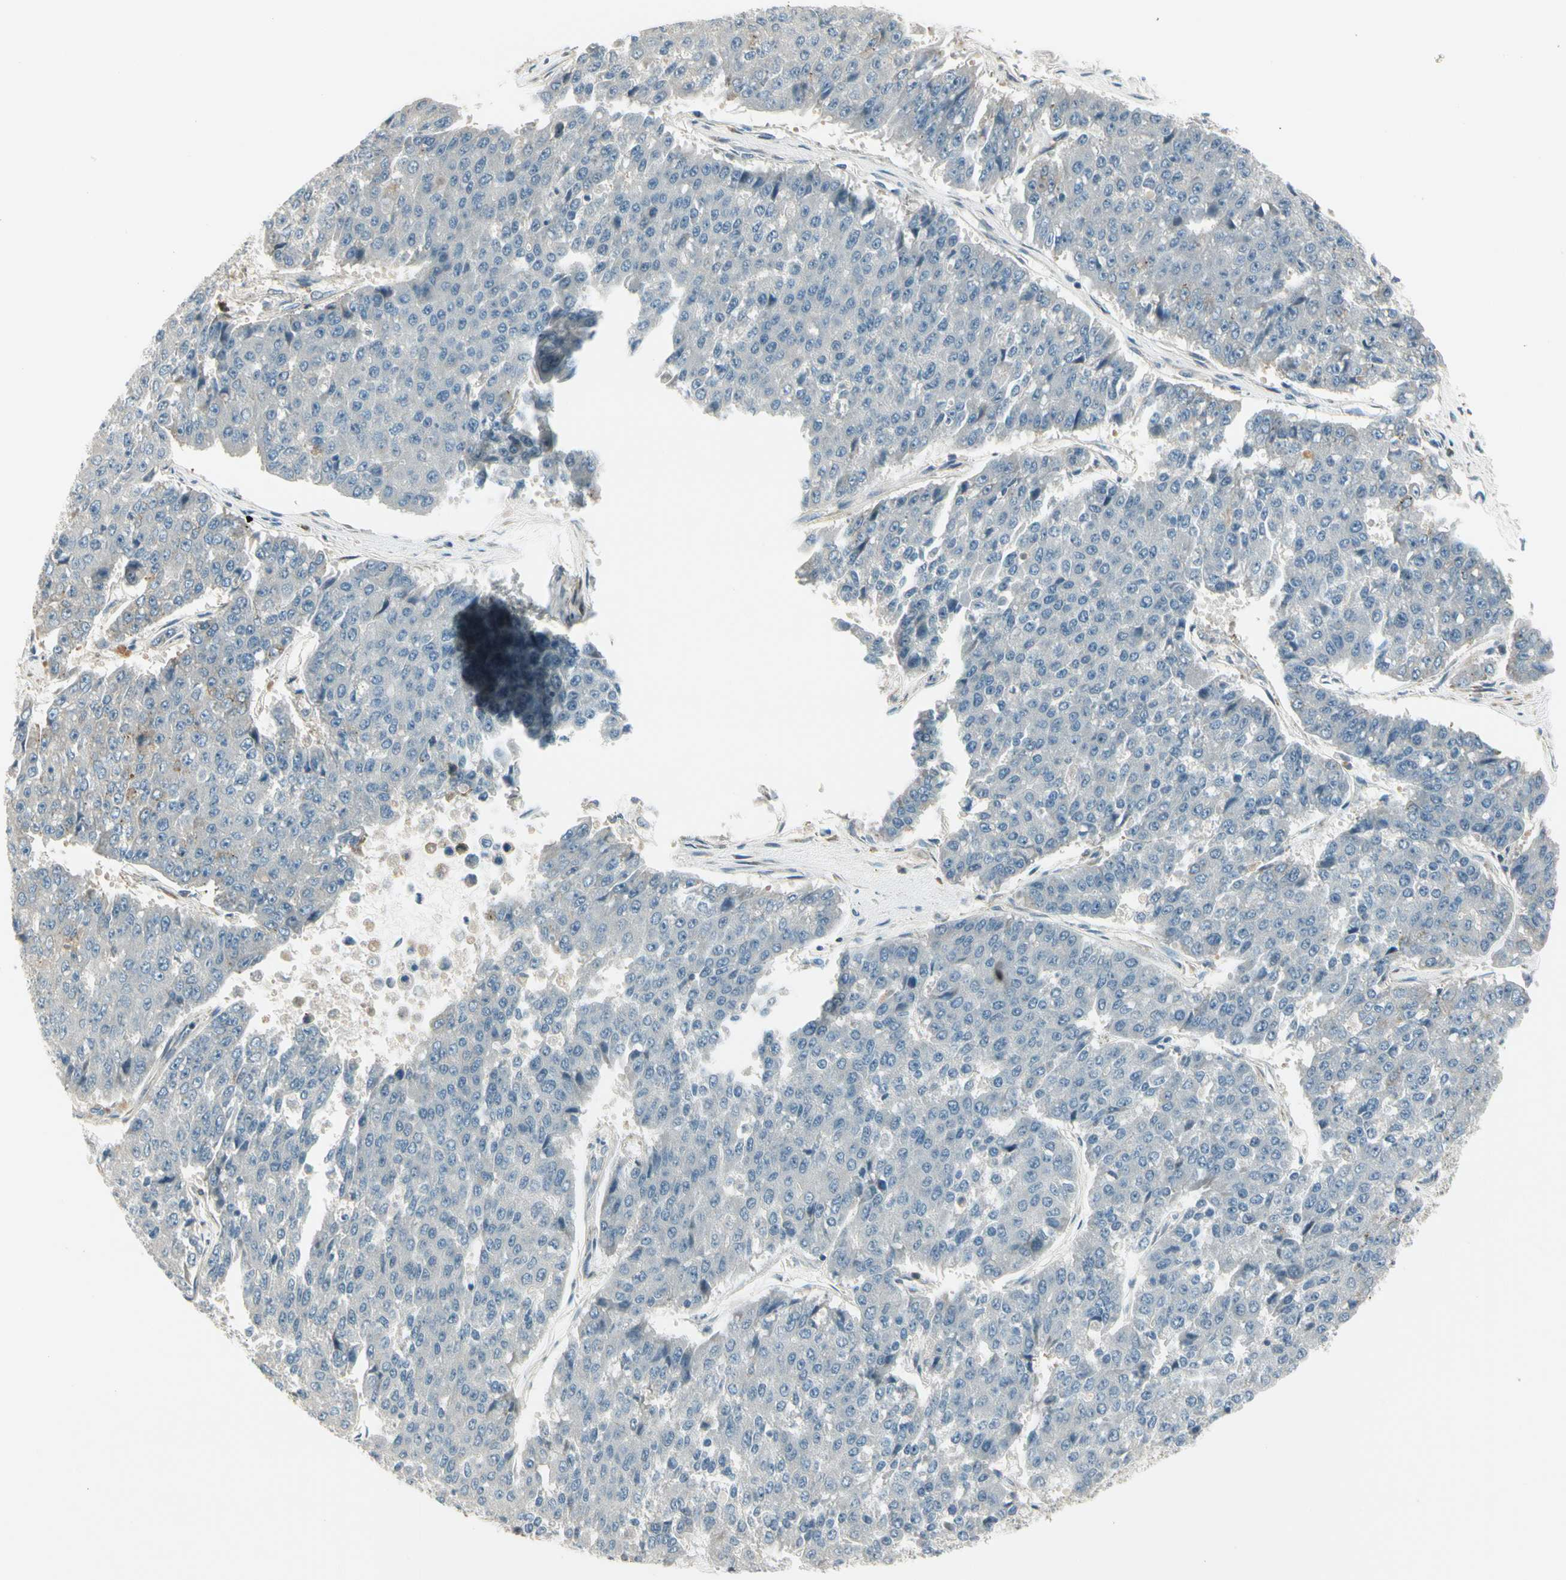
{"staining": {"intensity": "weak", "quantity": "<25%", "location": "cytoplasmic/membranous"}, "tissue": "pancreatic cancer", "cell_type": "Tumor cells", "image_type": "cancer", "snomed": [{"axis": "morphology", "description": "Adenocarcinoma, NOS"}, {"axis": "topography", "description": "Pancreas"}], "caption": "Tumor cells show no significant positivity in adenocarcinoma (pancreatic). (DAB IHC, high magnification).", "gene": "MANSC1", "patient": {"sex": "male", "age": 50}}